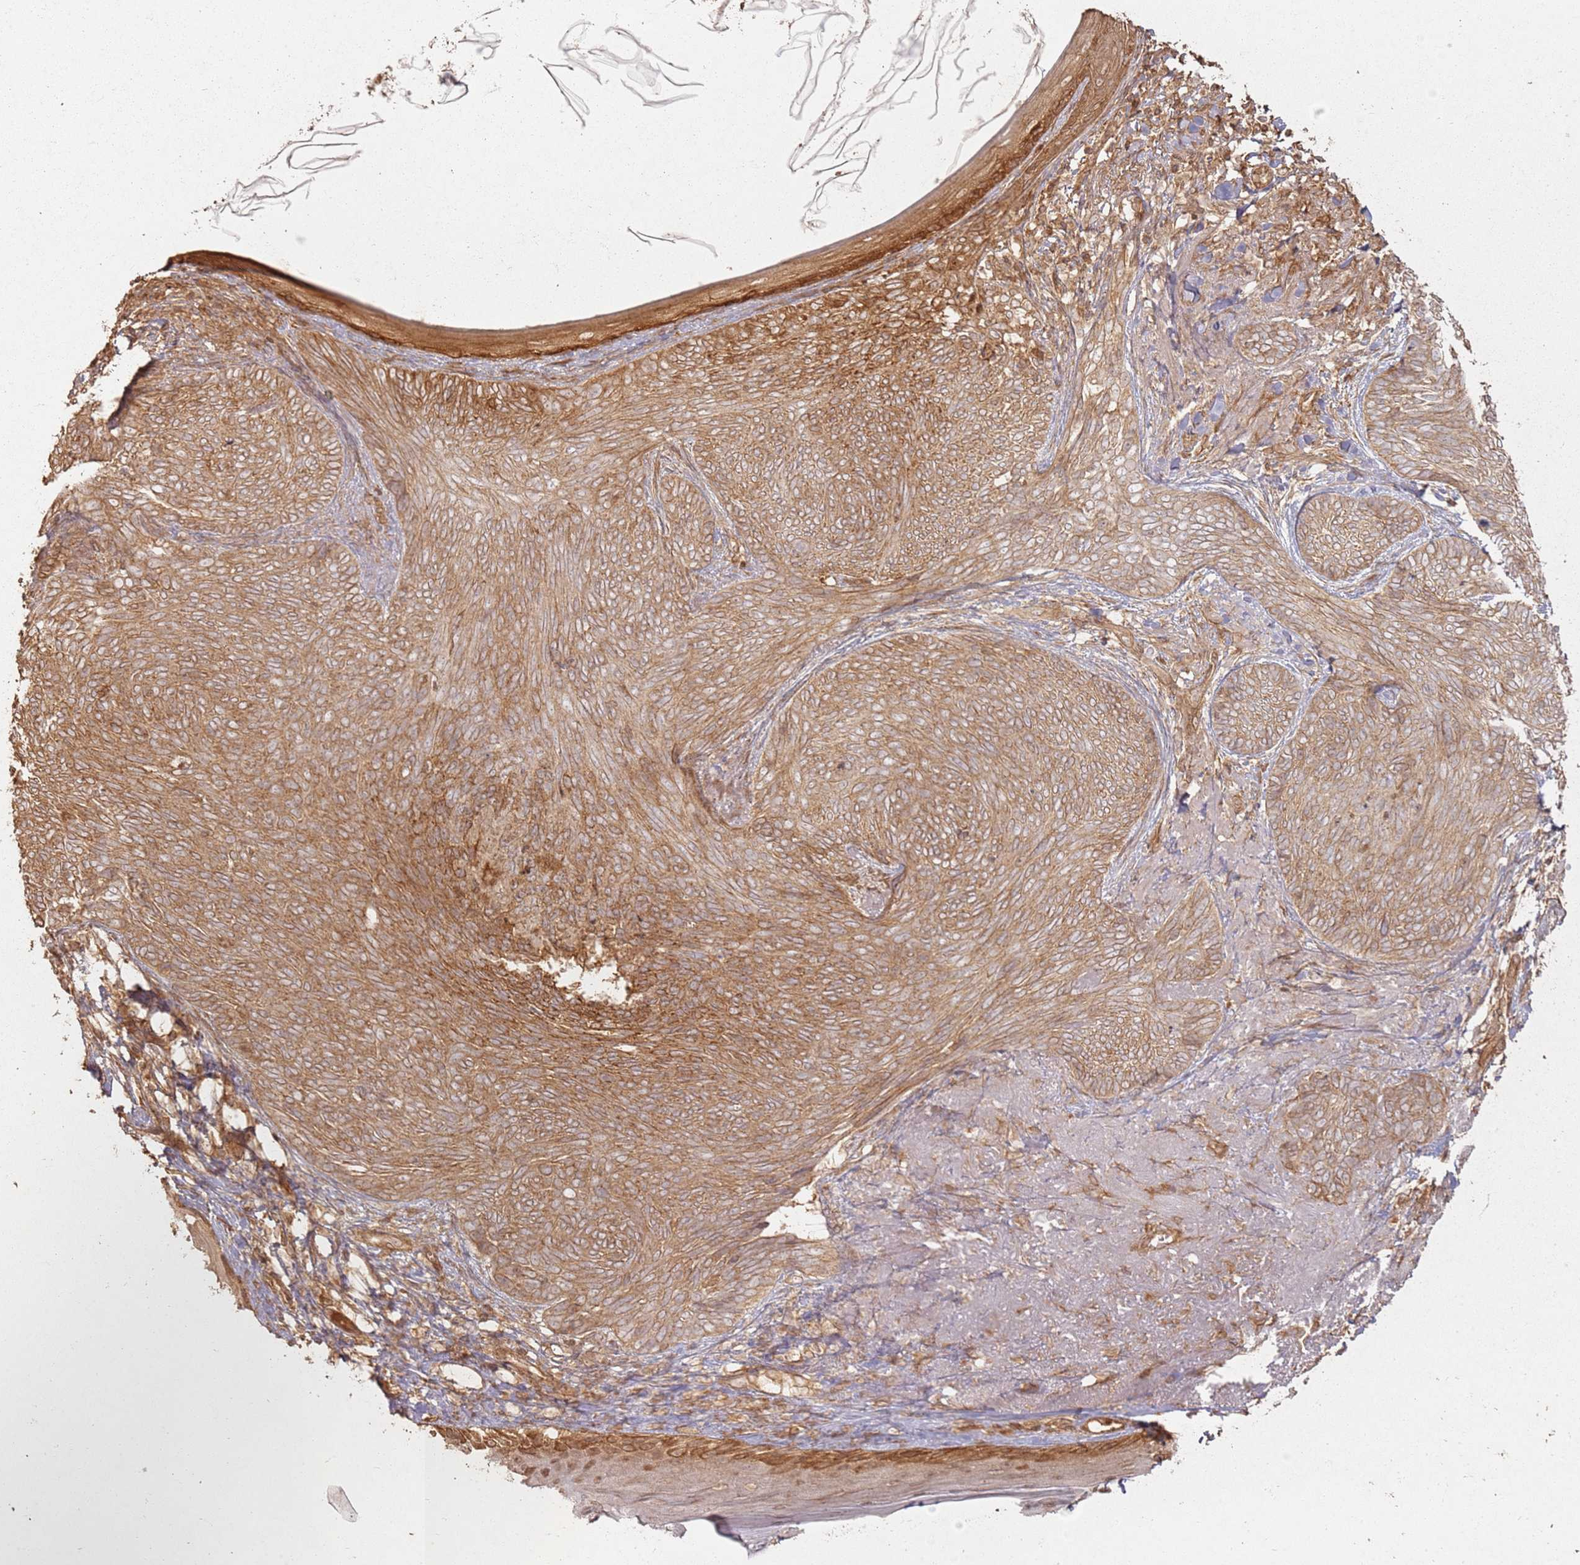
{"staining": {"intensity": "moderate", "quantity": ">75%", "location": "cytoplasmic/membranous"}, "tissue": "skin cancer", "cell_type": "Tumor cells", "image_type": "cancer", "snomed": [{"axis": "morphology", "description": "Basal cell carcinoma"}, {"axis": "topography", "description": "Skin"}], "caption": "A brown stain labels moderate cytoplasmic/membranous positivity of a protein in skin cancer tumor cells.", "gene": "ZNF776", "patient": {"sex": "female", "age": 86}}